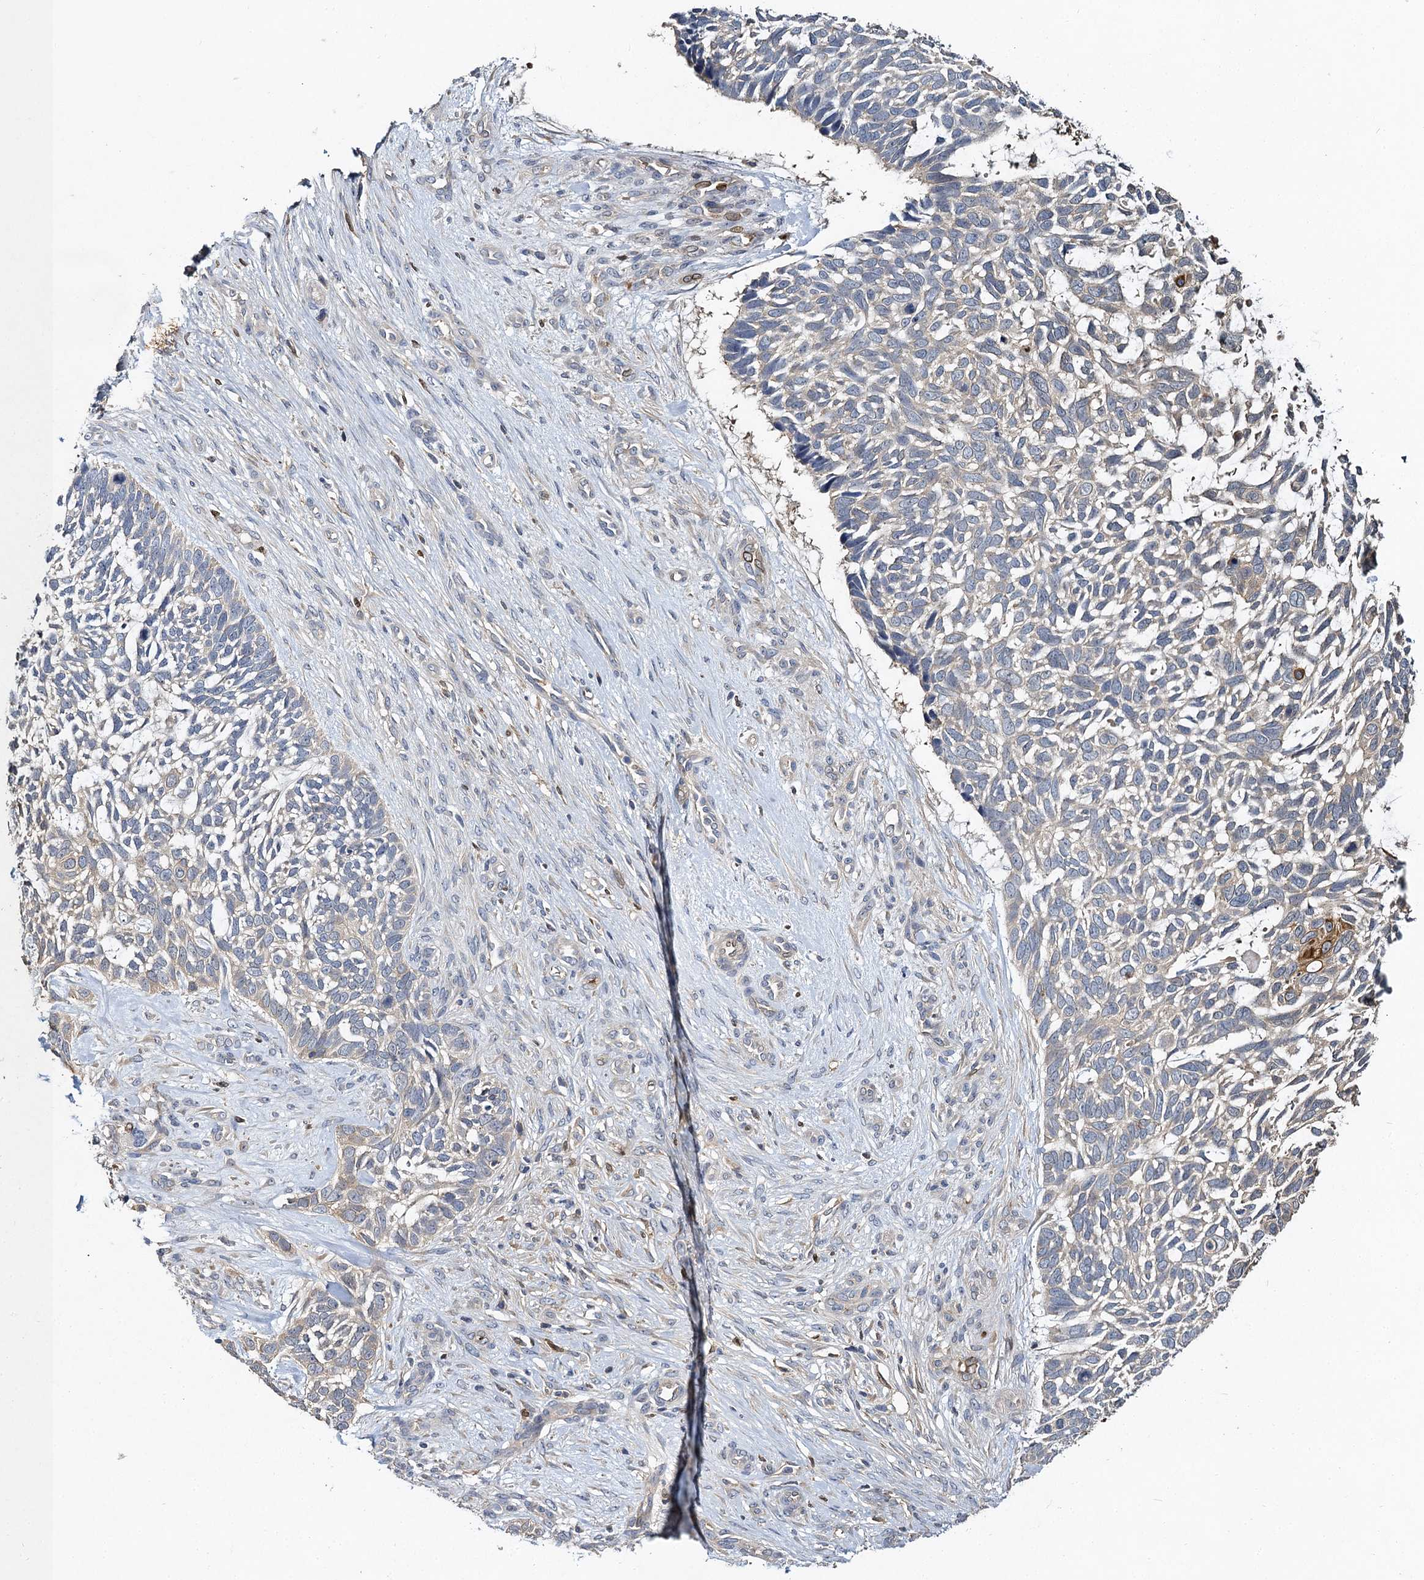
{"staining": {"intensity": "moderate", "quantity": "<25%", "location": "cytoplasmic/membranous"}, "tissue": "skin cancer", "cell_type": "Tumor cells", "image_type": "cancer", "snomed": [{"axis": "morphology", "description": "Basal cell carcinoma"}, {"axis": "topography", "description": "Skin"}], "caption": "DAB immunohistochemical staining of skin basal cell carcinoma demonstrates moderate cytoplasmic/membranous protein staining in approximately <25% of tumor cells.", "gene": "SLC11A2", "patient": {"sex": "male", "age": 88}}